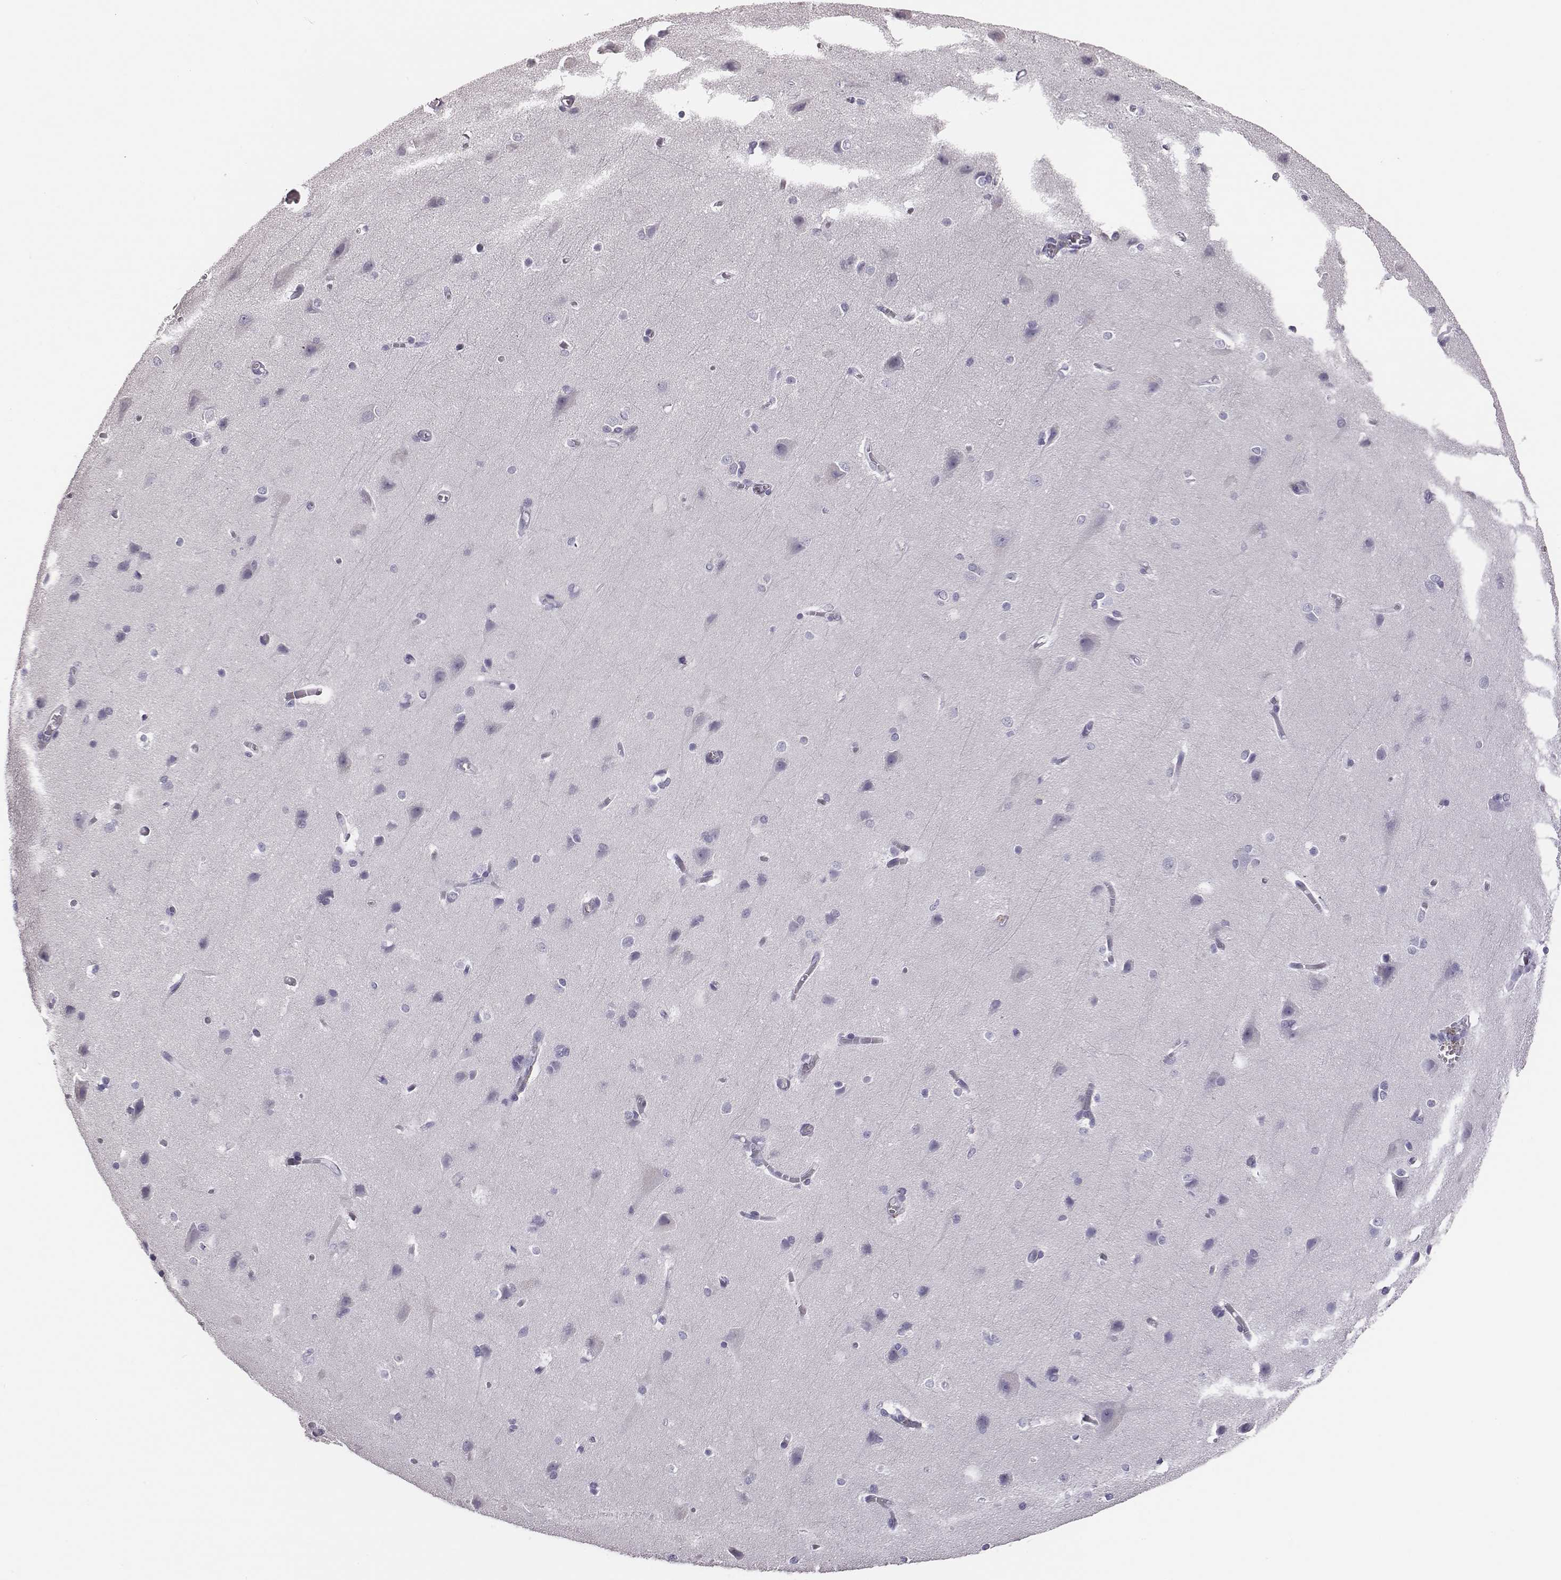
{"staining": {"intensity": "negative", "quantity": "none", "location": "none"}, "tissue": "cerebral cortex", "cell_type": "Endothelial cells", "image_type": "normal", "snomed": [{"axis": "morphology", "description": "Normal tissue, NOS"}, {"axis": "topography", "description": "Cerebral cortex"}], "caption": "Protein analysis of normal cerebral cortex shows no significant positivity in endothelial cells. (Immunohistochemistry (ihc), brightfield microscopy, high magnification).", "gene": "ENSG00000290147", "patient": {"sex": "male", "age": 37}}